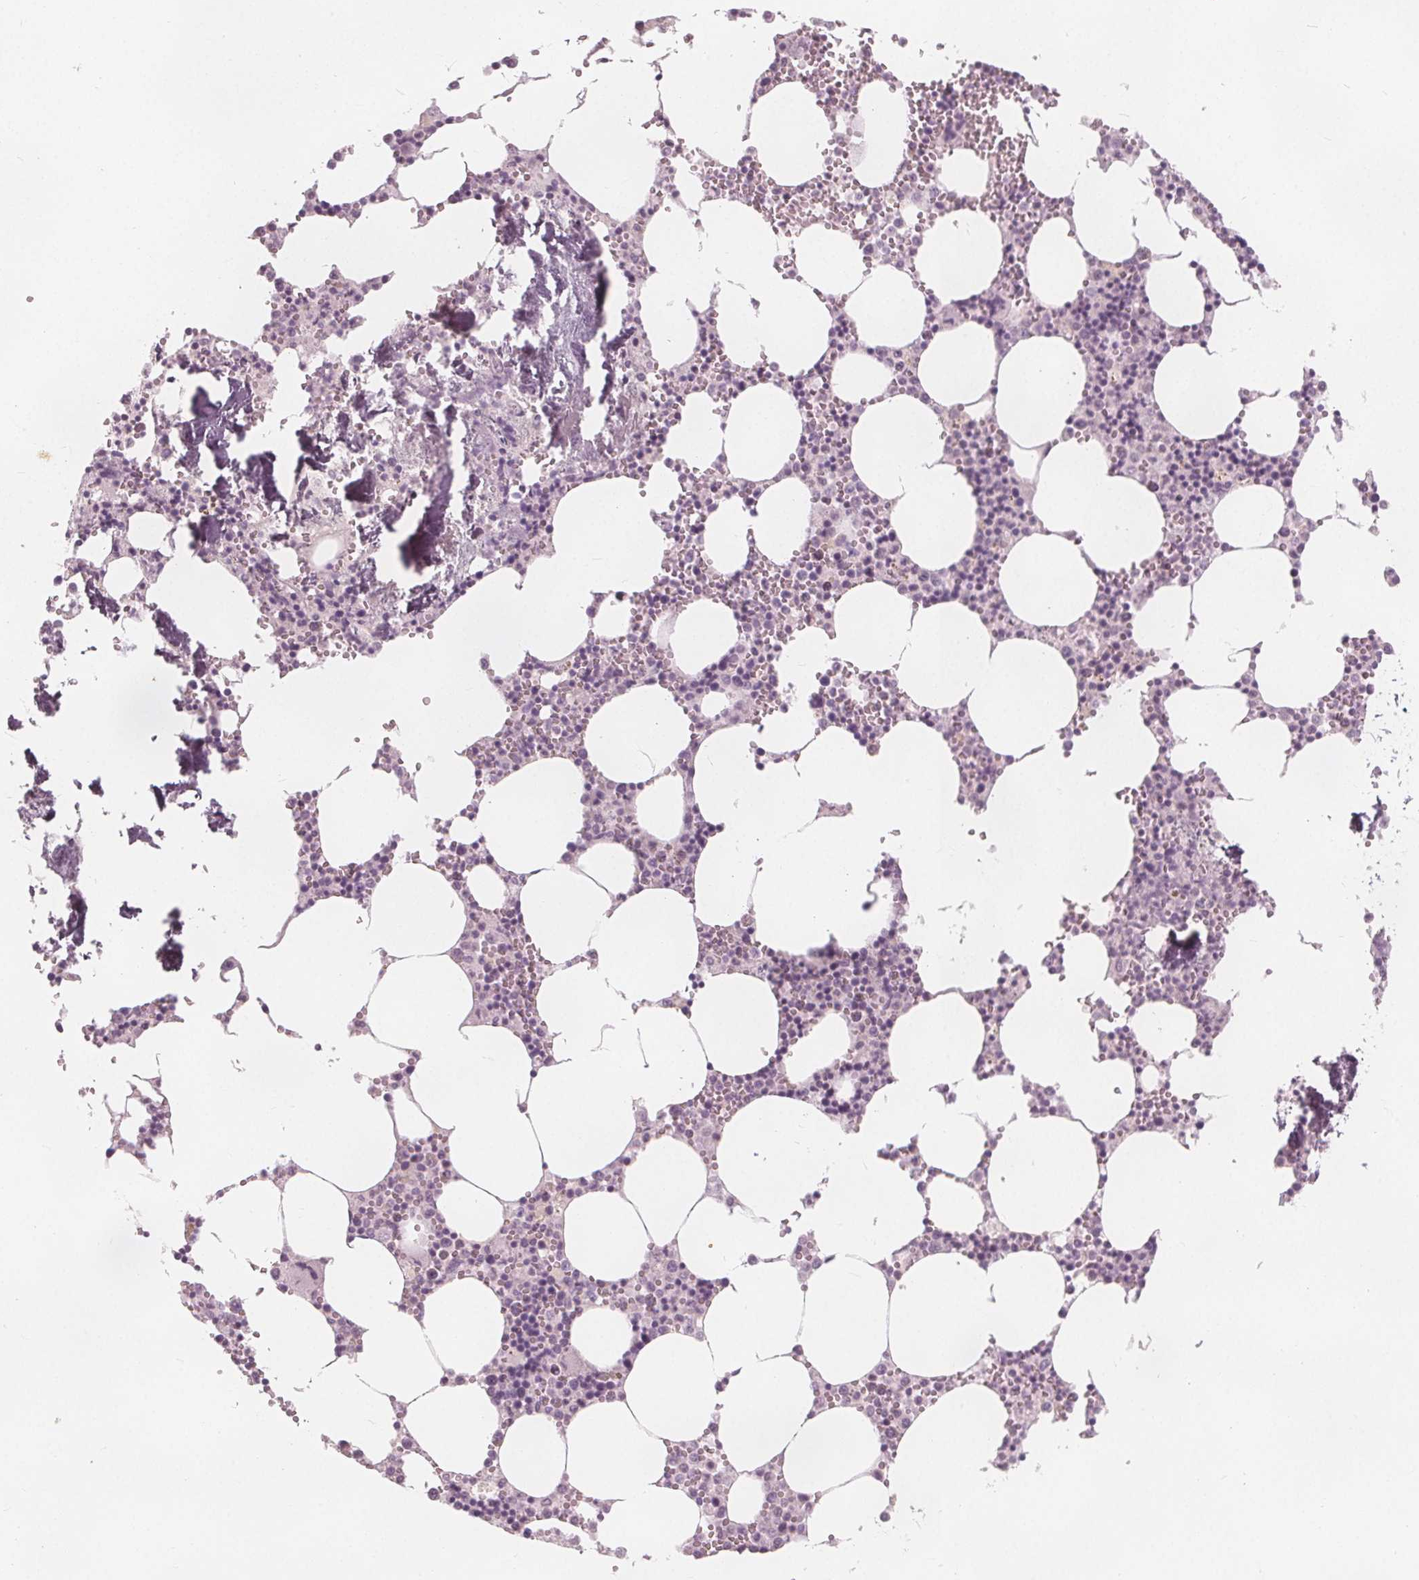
{"staining": {"intensity": "negative", "quantity": "none", "location": "none"}, "tissue": "bone marrow", "cell_type": "Hematopoietic cells", "image_type": "normal", "snomed": [{"axis": "morphology", "description": "Normal tissue, NOS"}, {"axis": "topography", "description": "Bone marrow"}], "caption": "Protein analysis of normal bone marrow demonstrates no significant positivity in hematopoietic cells. (Brightfield microscopy of DAB immunohistochemistry (IHC) at high magnification).", "gene": "BRSK1", "patient": {"sex": "male", "age": 54}}